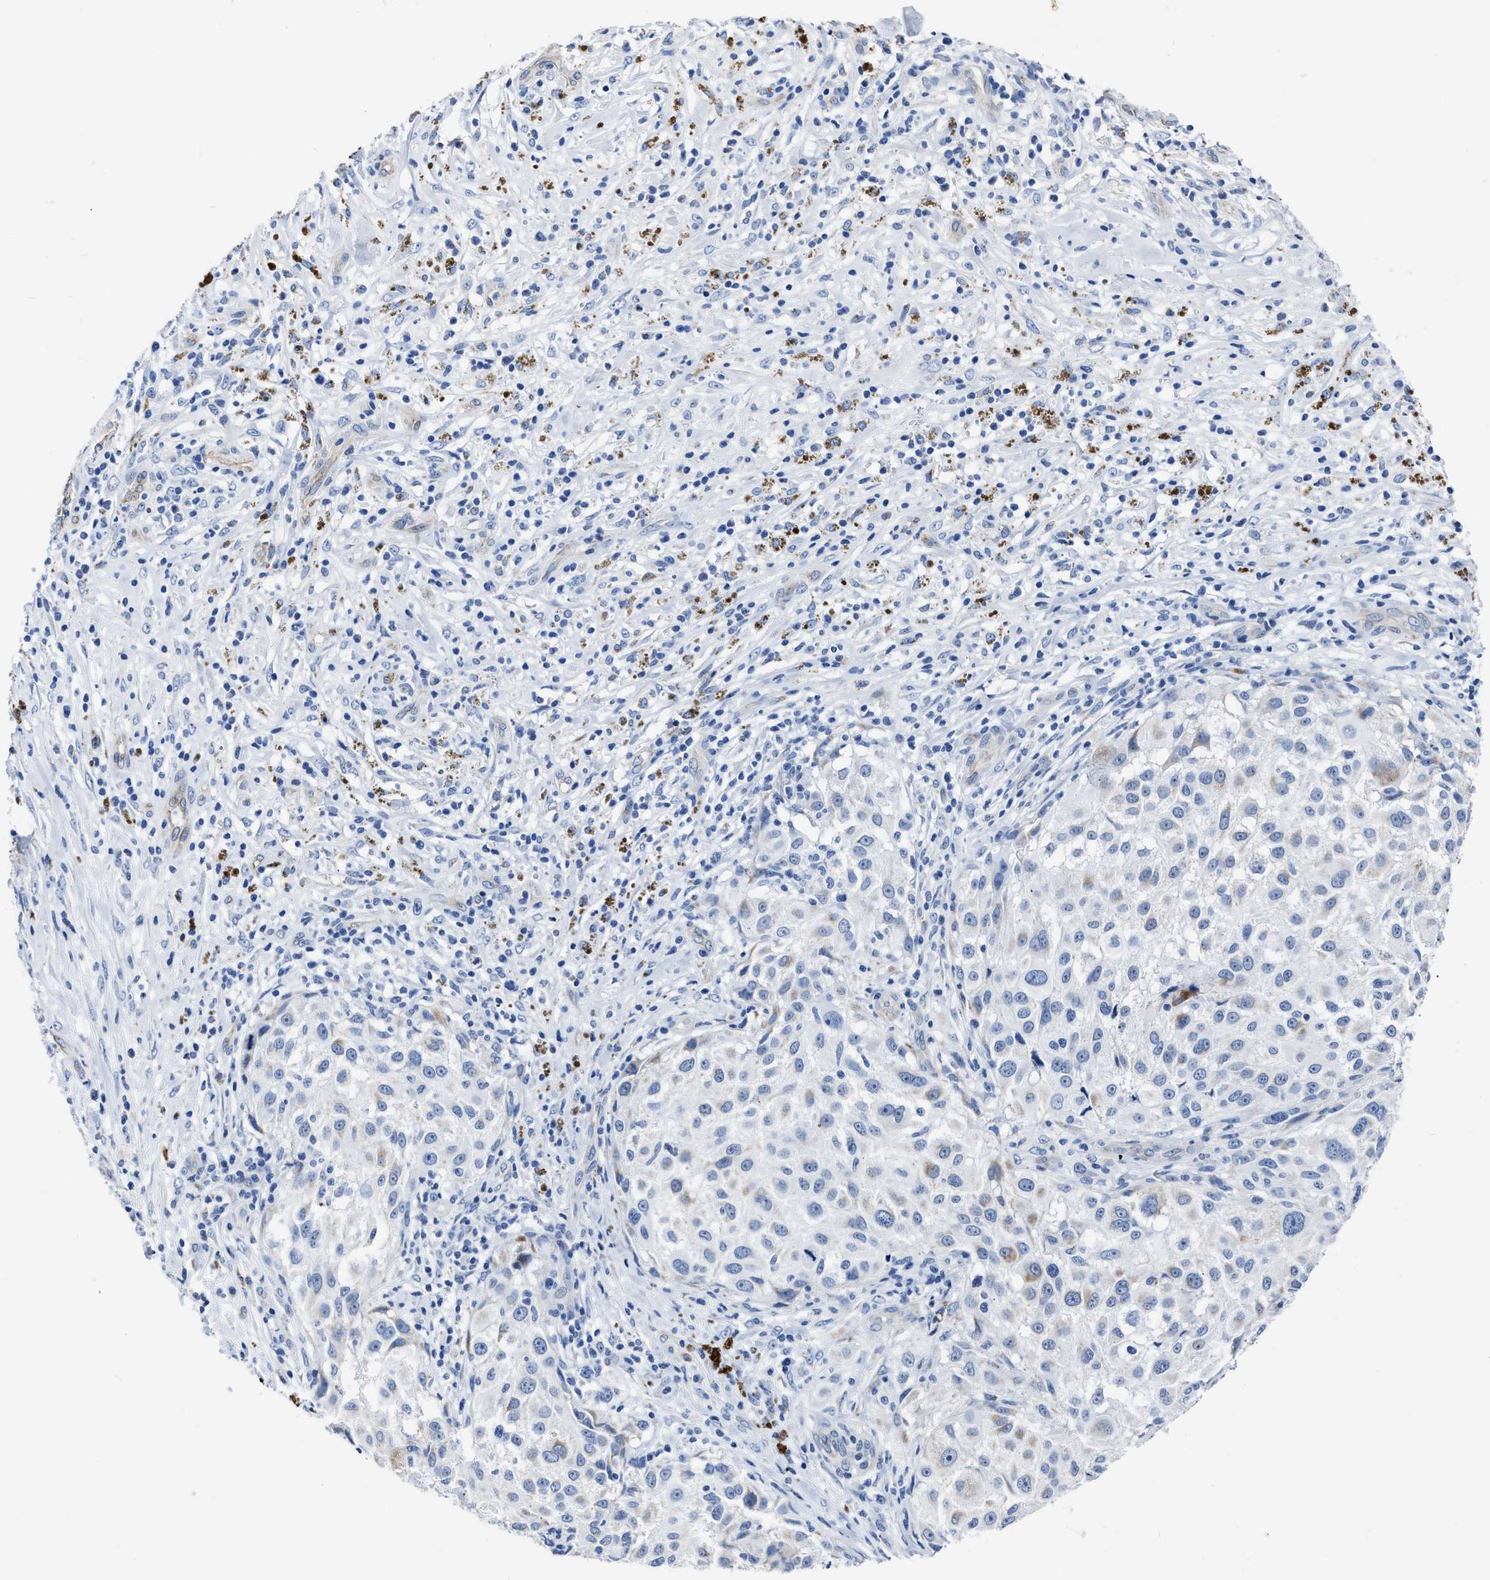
{"staining": {"intensity": "negative", "quantity": "none", "location": "none"}, "tissue": "melanoma", "cell_type": "Tumor cells", "image_type": "cancer", "snomed": [{"axis": "morphology", "description": "Necrosis, NOS"}, {"axis": "morphology", "description": "Malignant melanoma, NOS"}, {"axis": "topography", "description": "Skin"}], "caption": "DAB (3,3'-diaminobenzidine) immunohistochemical staining of malignant melanoma exhibits no significant positivity in tumor cells. The staining is performed using DAB brown chromogen with nuclei counter-stained in using hematoxylin.", "gene": "KCNMB3", "patient": {"sex": "female", "age": 87}}